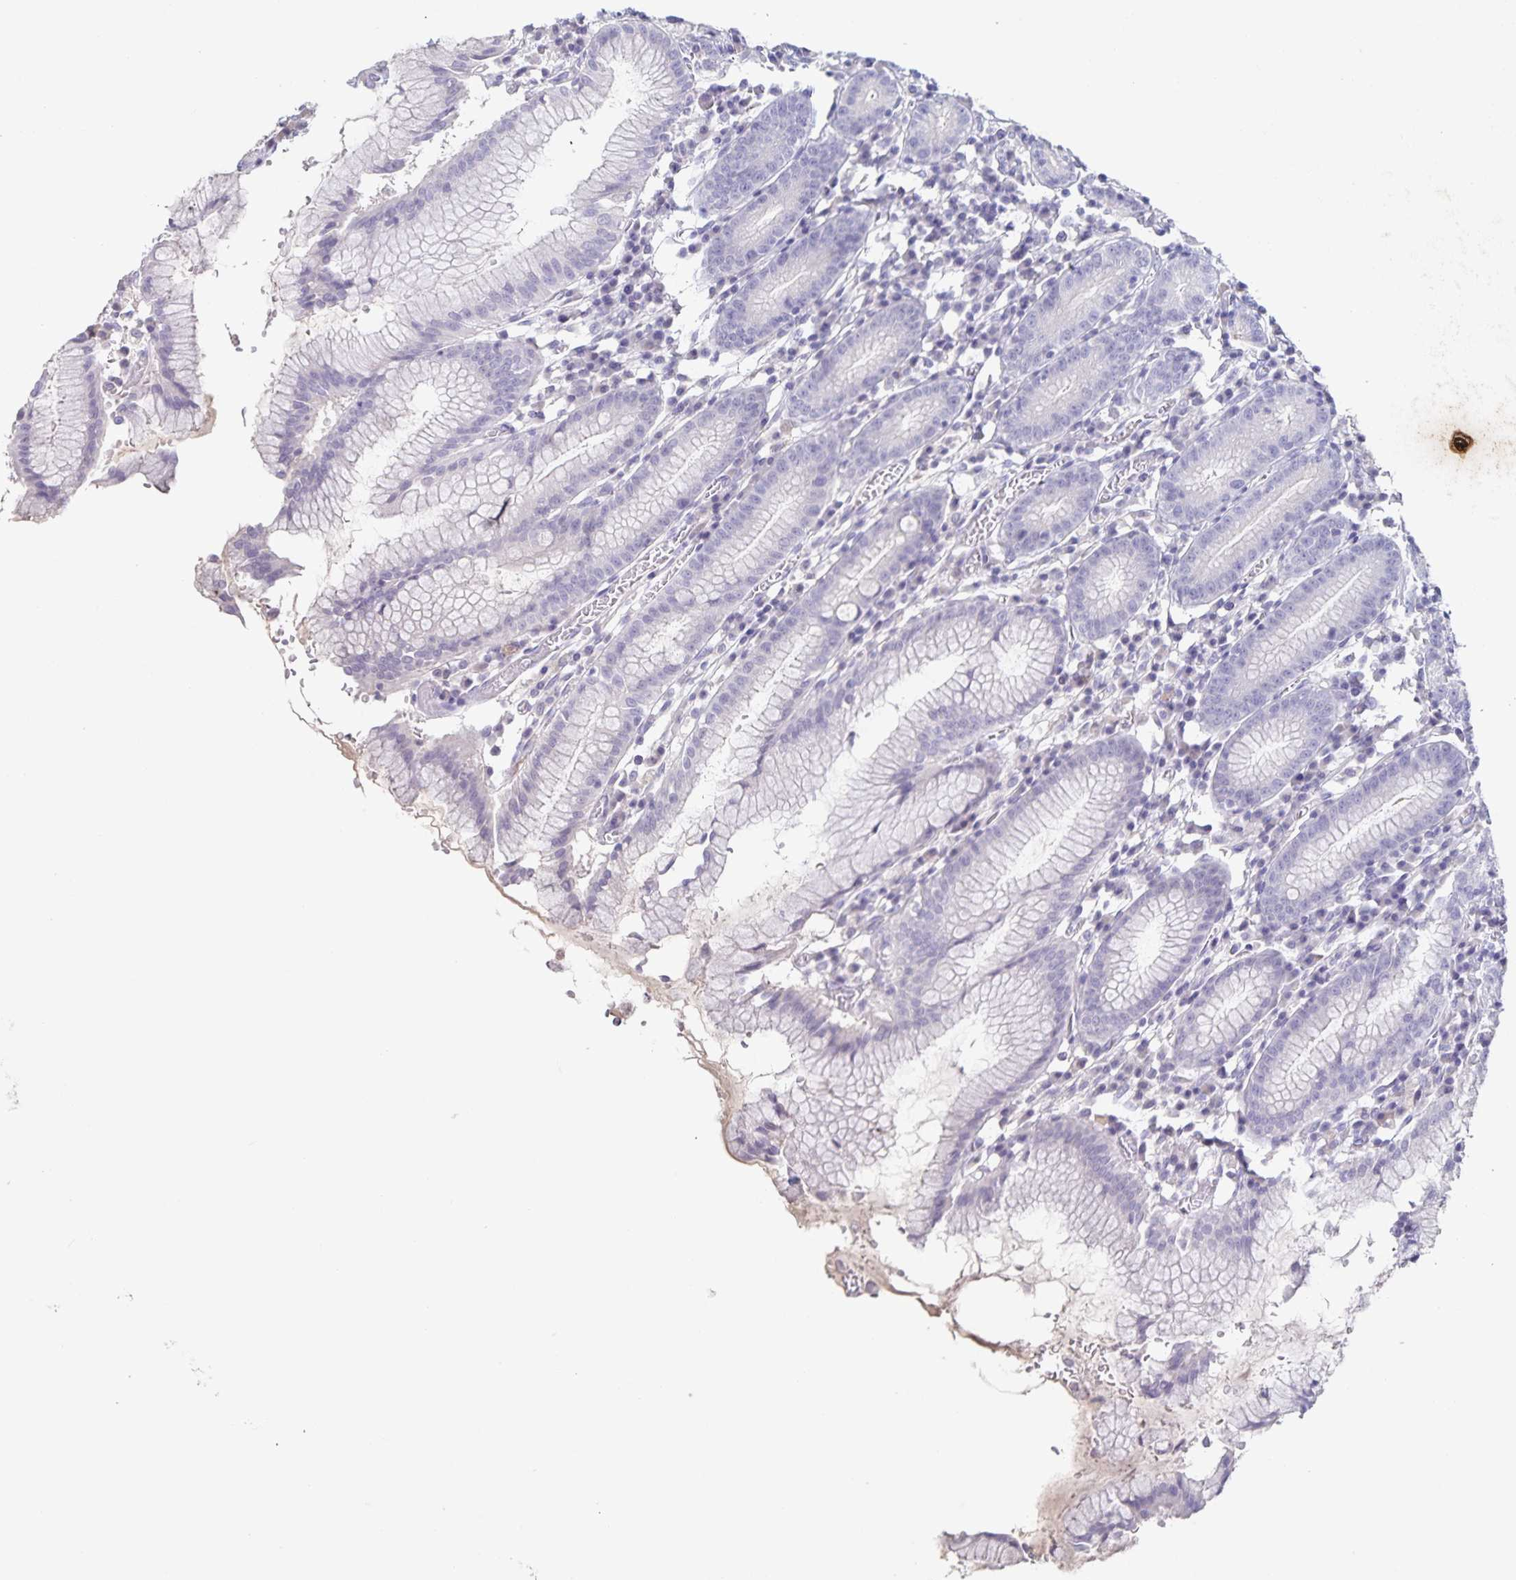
{"staining": {"intensity": "negative", "quantity": "none", "location": "none"}, "tissue": "stomach", "cell_type": "Glandular cells", "image_type": "normal", "snomed": [{"axis": "morphology", "description": "Normal tissue, NOS"}, {"axis": "topography", "description": "Stomach"}], "caption": "DAB (3,3'-diaminobenzidine) immunohistochemical staining of benign stomach reveals no significant positivity in glandular cells.", "gene": "INSL5", "patient": {"sex": "male", "age": 55}}